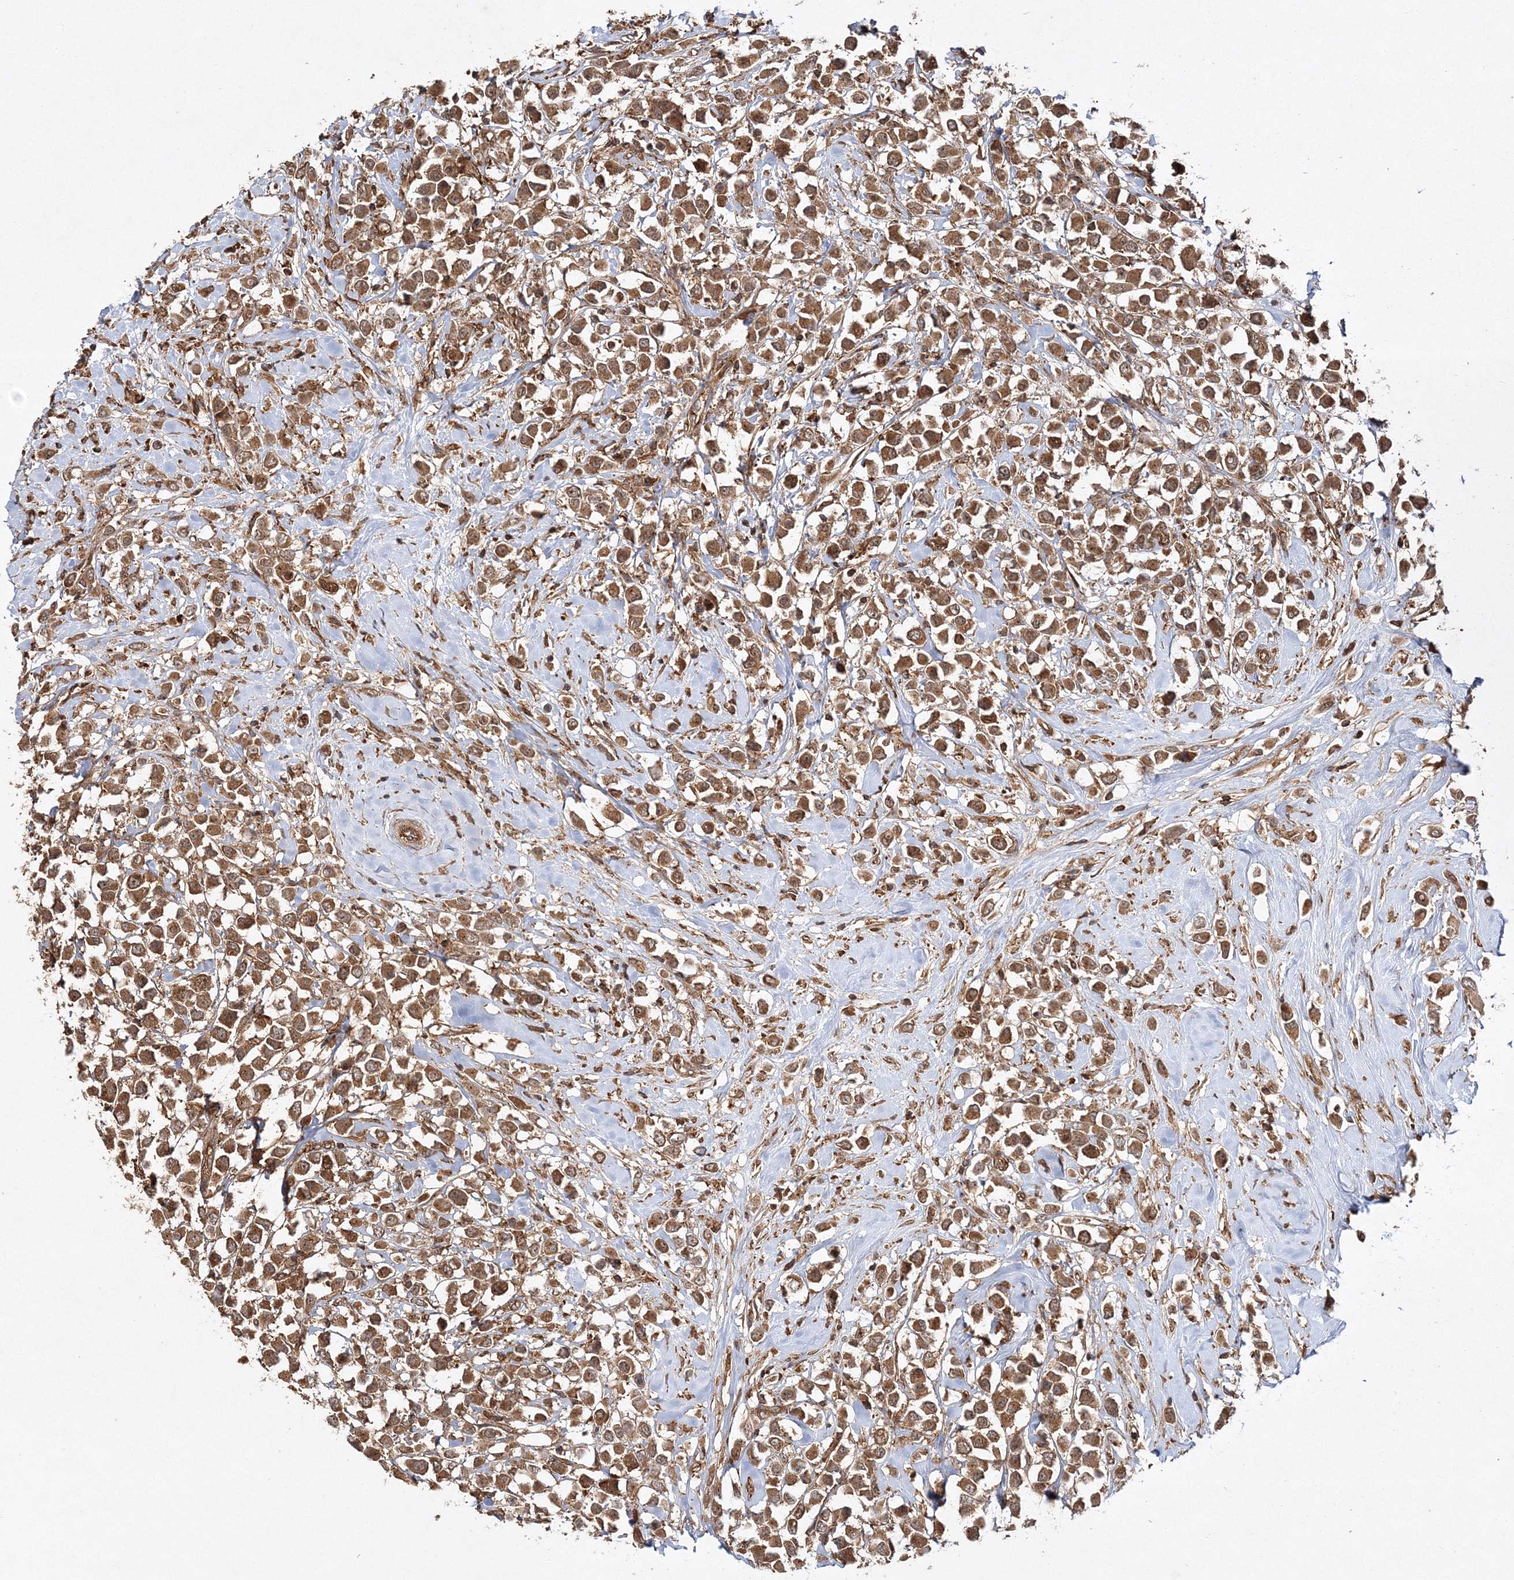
{"staining": {"intensity": "moderate", "quantity": ">75%", "location": "cytoplasmic/membranous"}, "tissue": "breast cancer", "cell_type": "Tumor cells", "image_type": "cancer", "snomed": [{"axis": "morphology", "description": "Duct carcinoma"}, {"axis": "topography", "description": "Breast"}], "caption": "Immunohistochemistry (IHC) (DAB (3,3'-diaminobenzidine)) staining of human breast cancer demonstrates moderate cytoplasmic/membranous protein expression in about >75% of tumor cells.", "gene": "WDR37", "patient": {"sex": "female", "age": 61}}